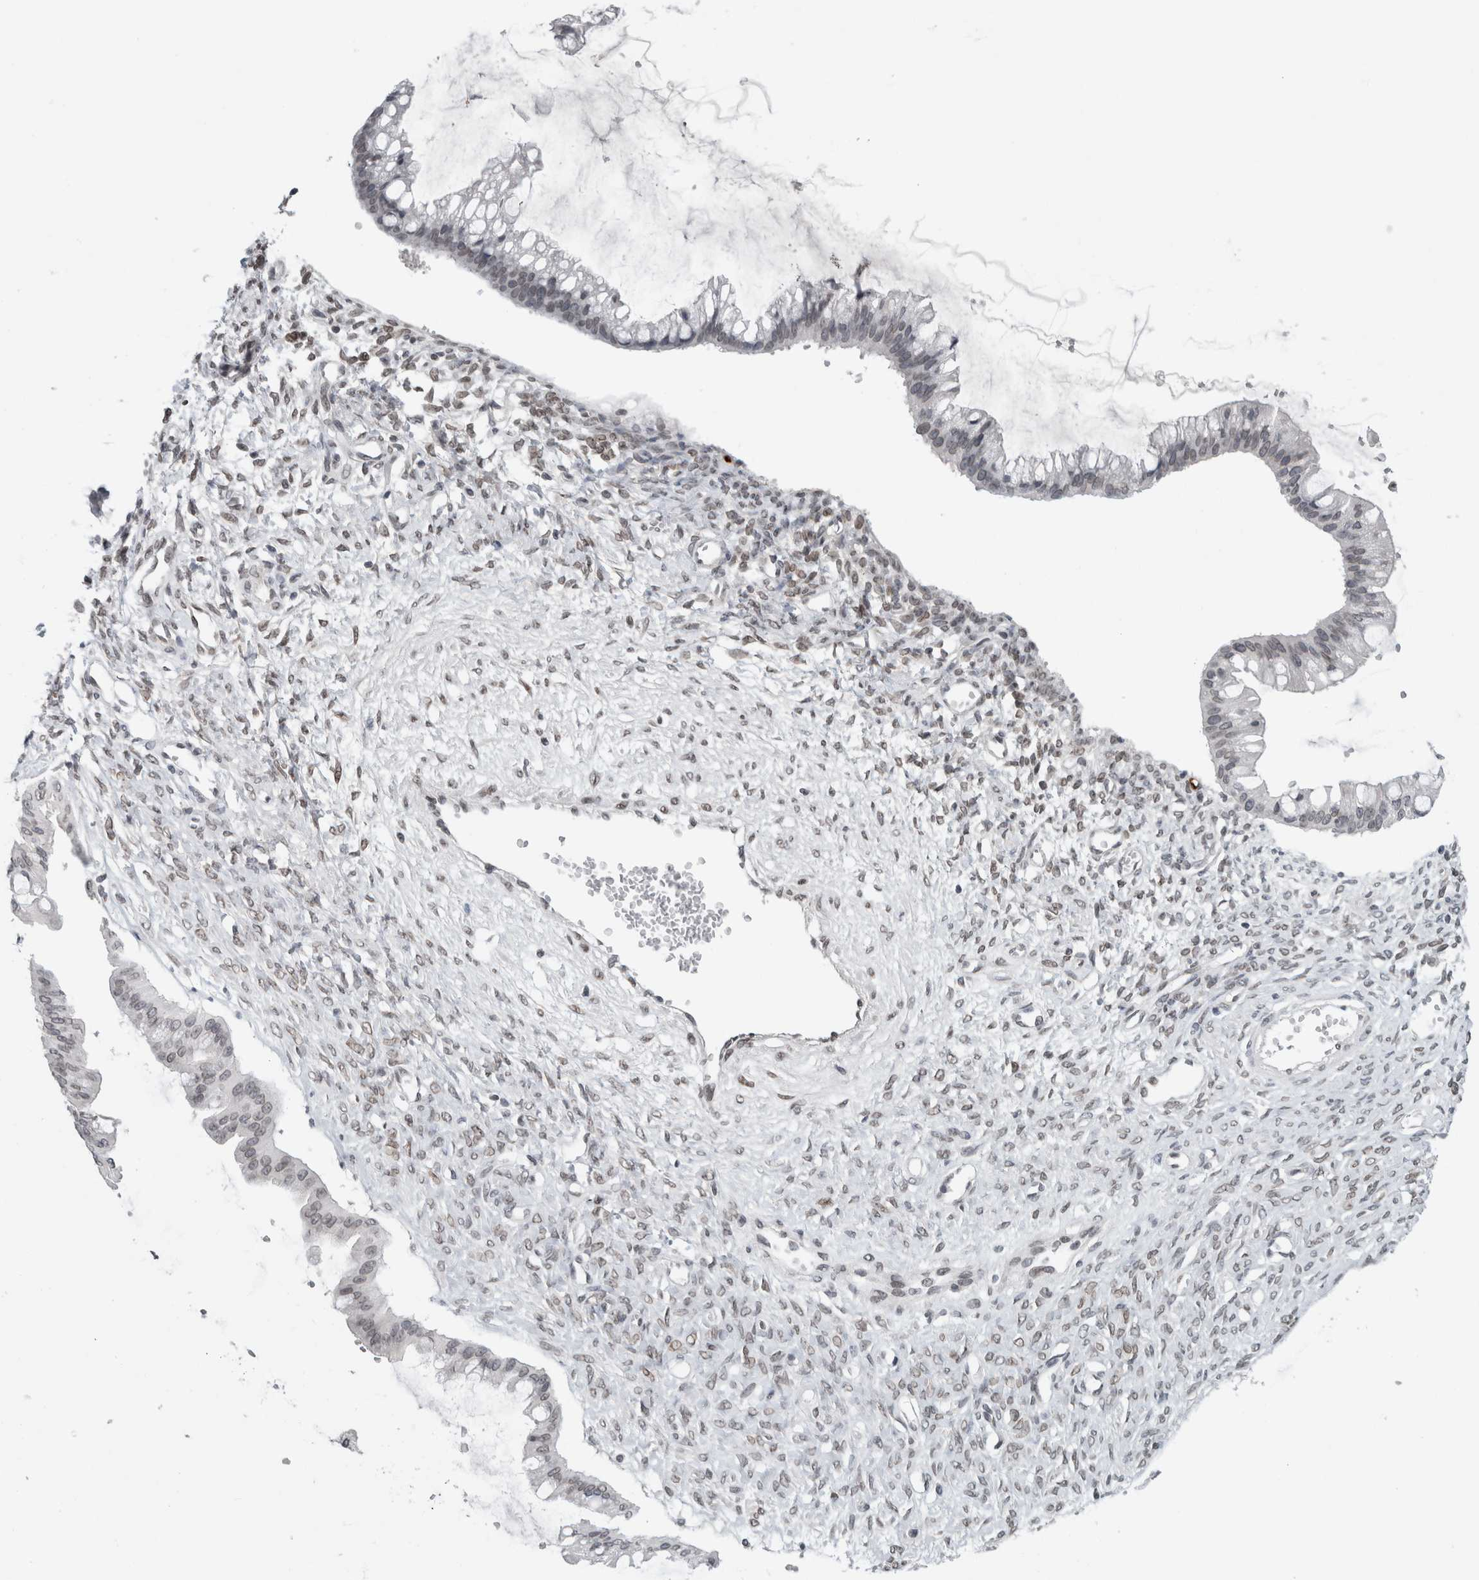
{"staining": {"intensity": "negative", "quantity": "none", "location": "none"}, "tissue": "ovarian cancer", "cell_type": "Tumor cells", "image_type": "cancer", "snomed": [{"axis": "morphology", "description": "Cystadenocarcinoma, mucinous, NOS"}, {"axis": "topography", "description": "Ovary"}], "caption": "Immunohistochemical staining of ovarian cancer exhibits no significant expression in tumor cells. (Immunohistochemistry (ihc), brightfield microscopy, high magnification).", "gene": "ZNF770", "patient": {"sex": "female", "age": 73}}